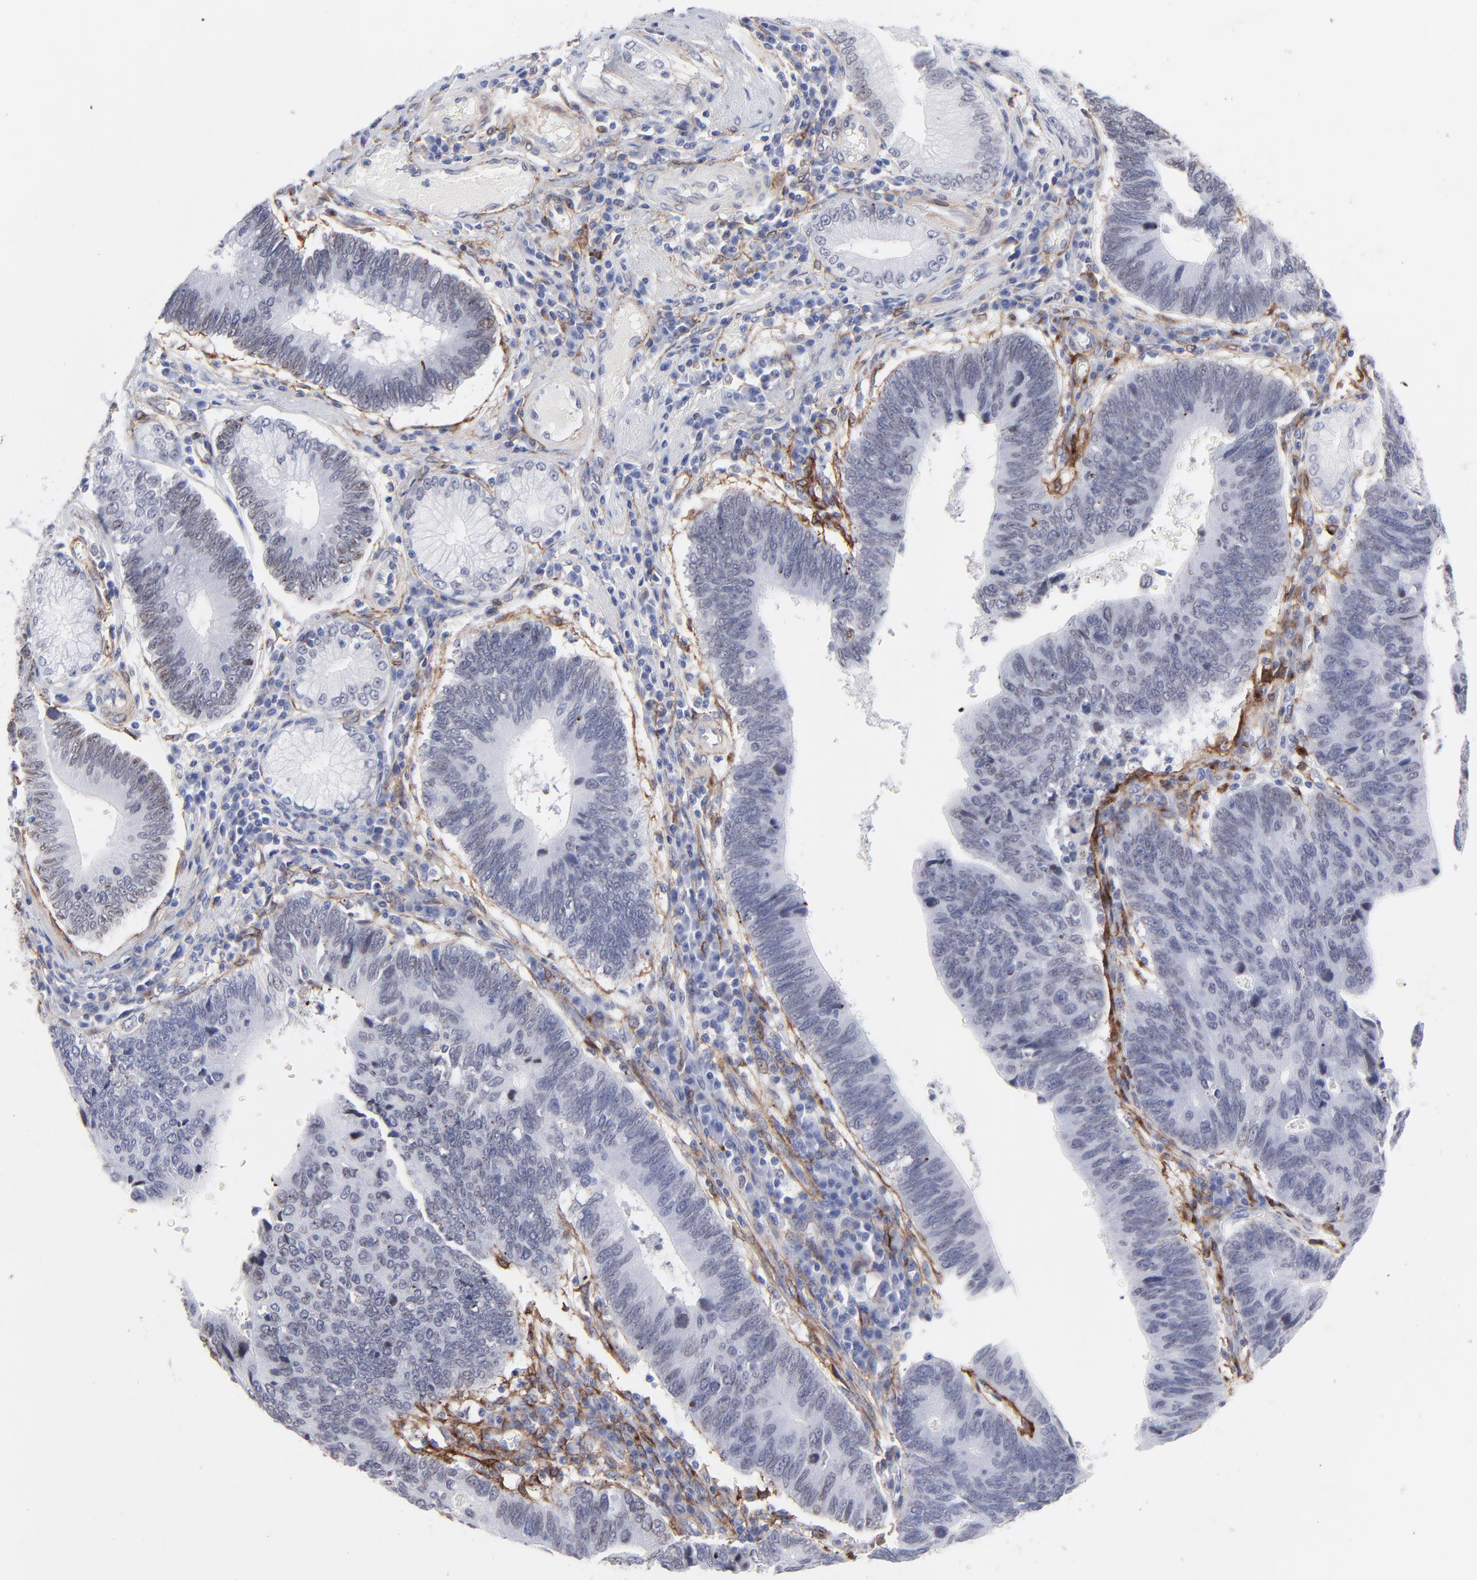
{"staining": {"intensity": "moderate", "quantity": "<25%", "location": "nuclear"}, "tissue": "stomach cancer", "cell_type": "Tumor cells", "image_type": "cancer", "snomed": [{"axis": "morphology", "description": "Adenocarcinoma, NOS"}, {"axis": "topography", "description": "Stomach"}], "caption": "DAB (3,3'-diaminobenzidine) immunohistochemical staining of stomach cancer displays moderate nuclear protein expression in about <25% of tumor cells. (Stains: DAB (3,3'-diaminobenzidine) in brown, nuclei in blue, Microscopy: brightfield microscopy at high magnification).", "gene": "PDGFRB", "patient": {"sex": "male", "age": 59}}